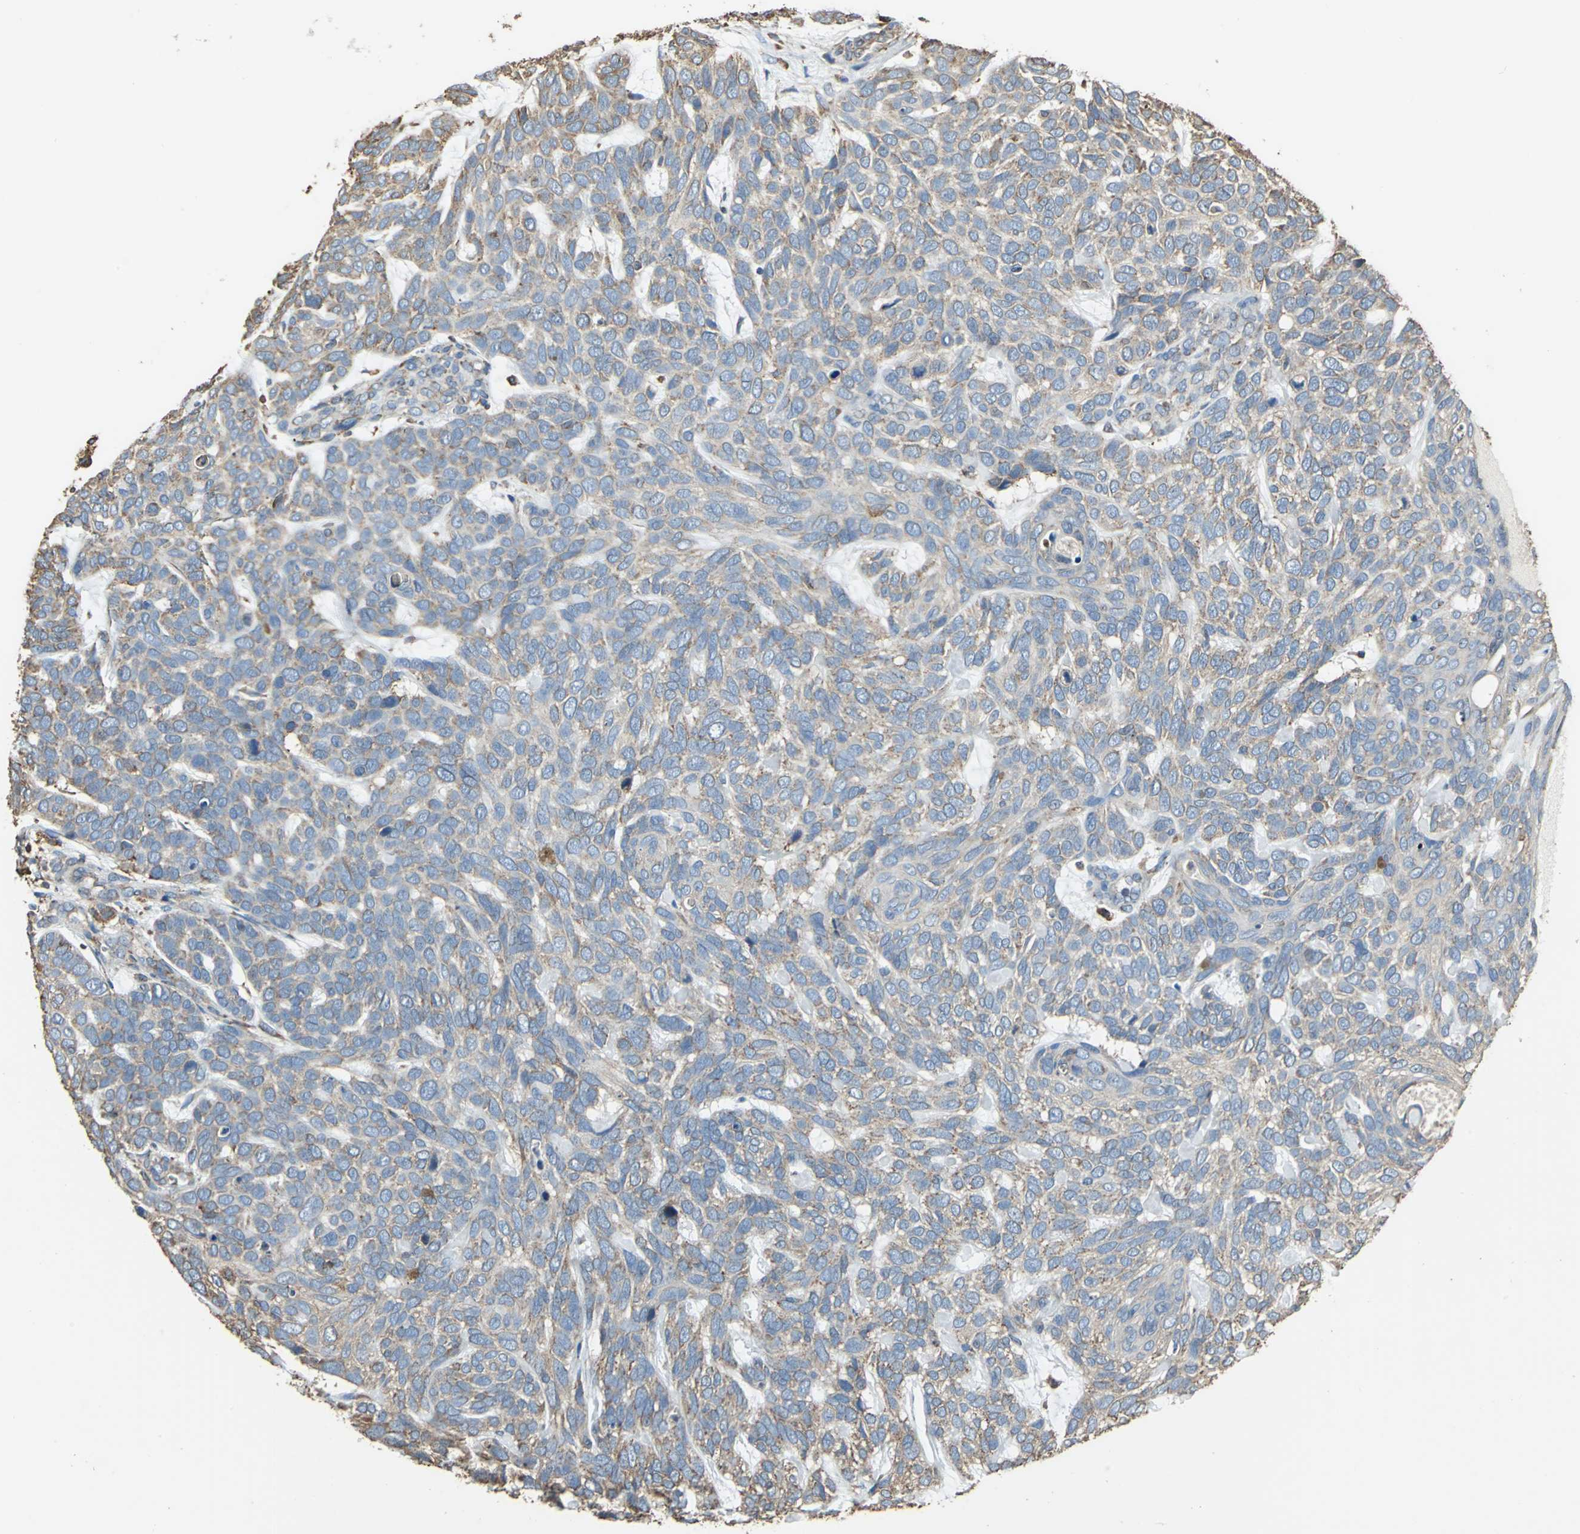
{"staining": {"intensity": "moderate", "quantity": ">75%", "location": "cytoplasmic/membranous"}, "tissue": "skin cancer", "cell_type": "Tumor cells", "image_type": "cancer", "snomed": [{"axis": "morphology", "description": "Basal cell carcinoma"}, {"axis": "topography", "description": "Skin"}], "caption": "Immunohistochemistry (DAB (3,3'-diaminobenzidine)) staining of human skin basal cell carcinoma demonstrates moderate cytoplasmic/membranous protein staining in approximately >75% of tumor cells. (DAB (3,3'-diaminobenzidine) IHC with brightfield microscopy, high magnification).", "gene": "GPANK1", "patient": {"sex": "male", "age": 87}}